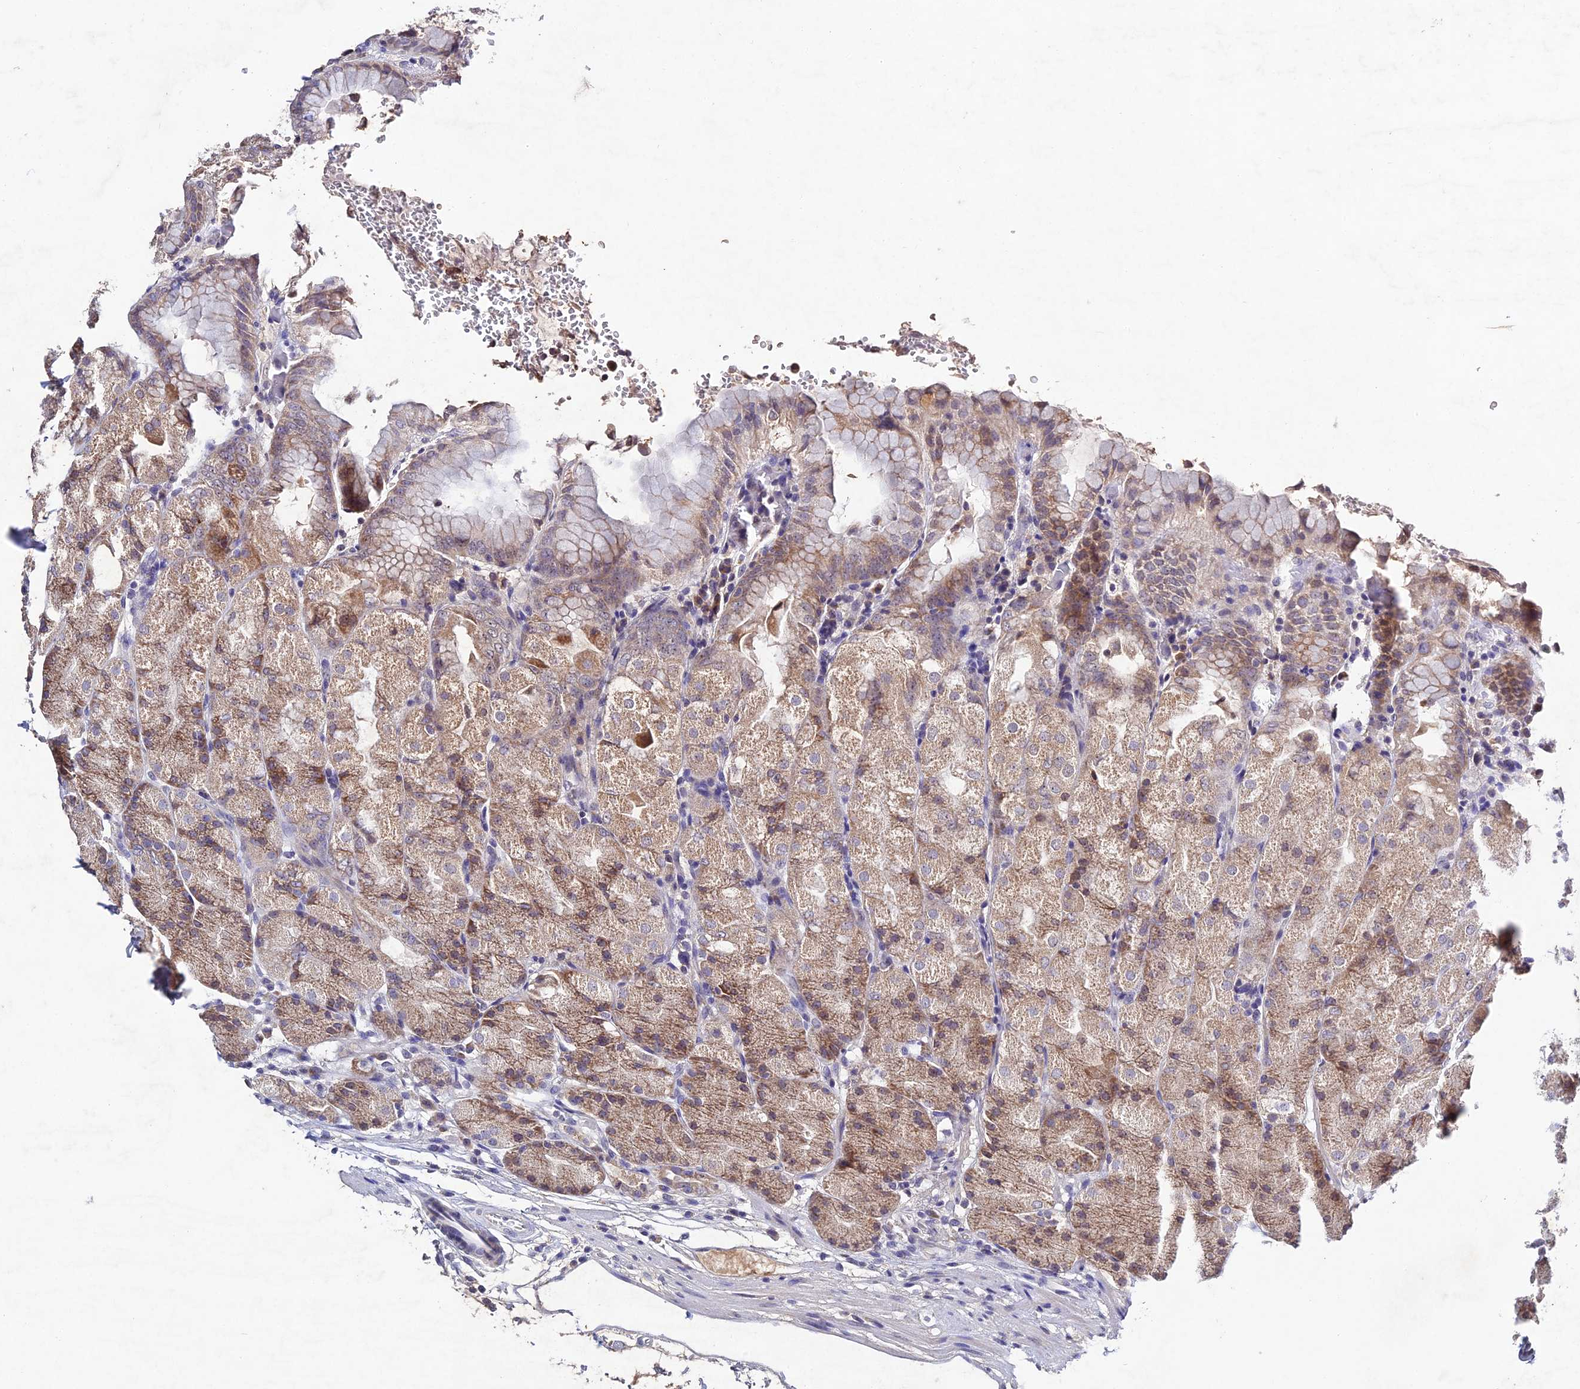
{"staining": {"intensity": "moderate", "quantity": "25%-75%", "location": "cytoplasmic/membranous"}, "tissue": "stomach", "cell_type": "Glandular cells", "image_type": "normal", "snomed": [{"axis": "morphology", "description": "Normal tissue, NOS"}, {"axis": "topography", "description": "Stomach, upper"}, {"axis": "topography", "description": "Stomach, lower"}], "caption": "Approximately 25%-75% of glandular cells in normal stomach exhibit moderate cytoplasmic/membranous protein expression as visualized by brown immunohistochemical staining.", "gene": "CHST5", "patient": {"sex": "male", "age": 62}}